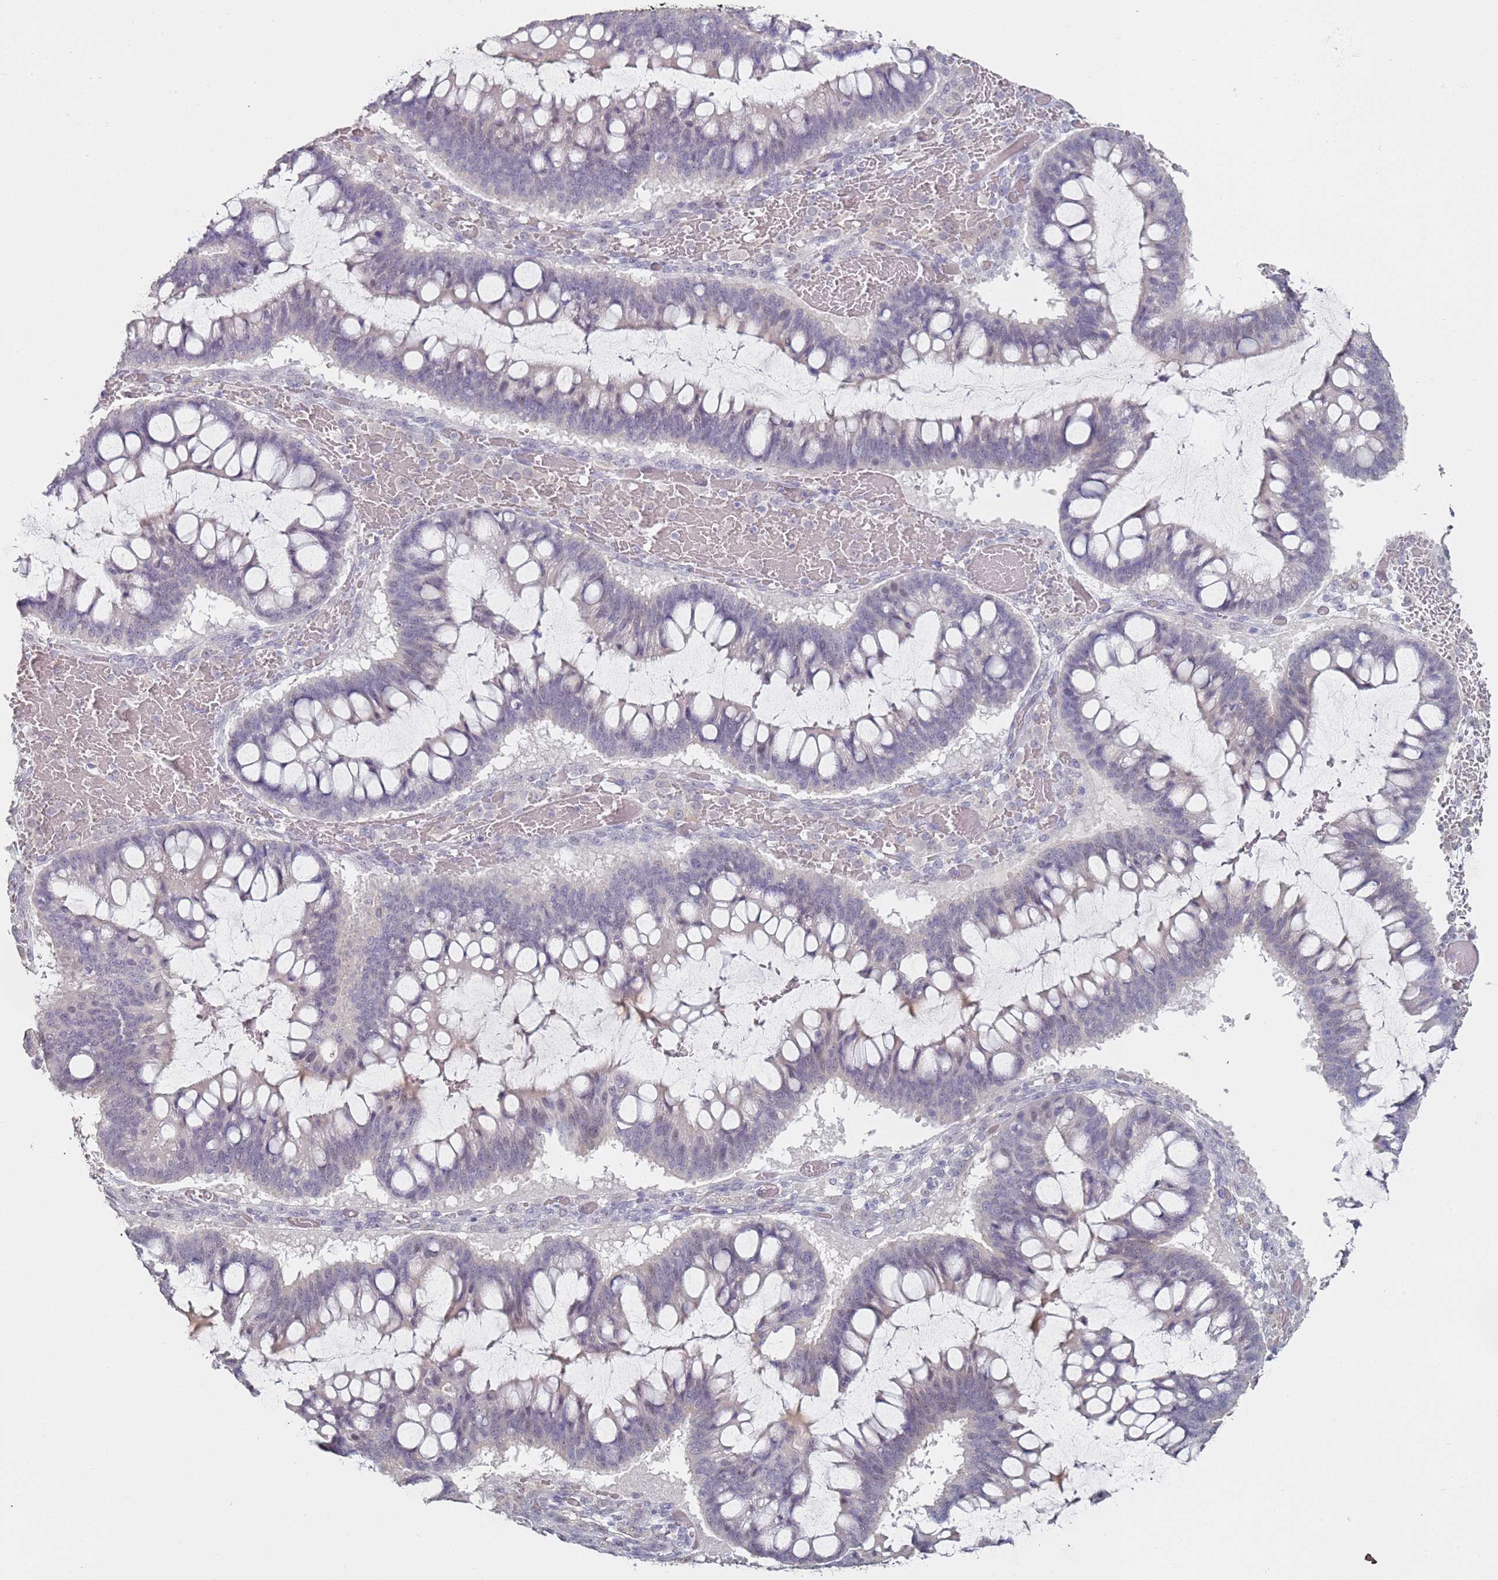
{"staining": {"intensity": "weak", "quantity": "<25%", "location": "nuclear"}, "tissue": "ovarian cancer", "cell_type": "Tumor cells", "image_type": "cancer", "snomed": [{"axis": "morphology", "description": "Cystadenocarcinoma, mucinous, NOS"}, {"axis": "topography", "description": "Ovary"}], "caption": "IHC histopathology image of ovarian mucinous cystadenocarcinoma stained for a protein (brown), which displays no positivity in tumor cells.", "gene": "DNAH11", "patient": {"sex": "female", "age": 73}}